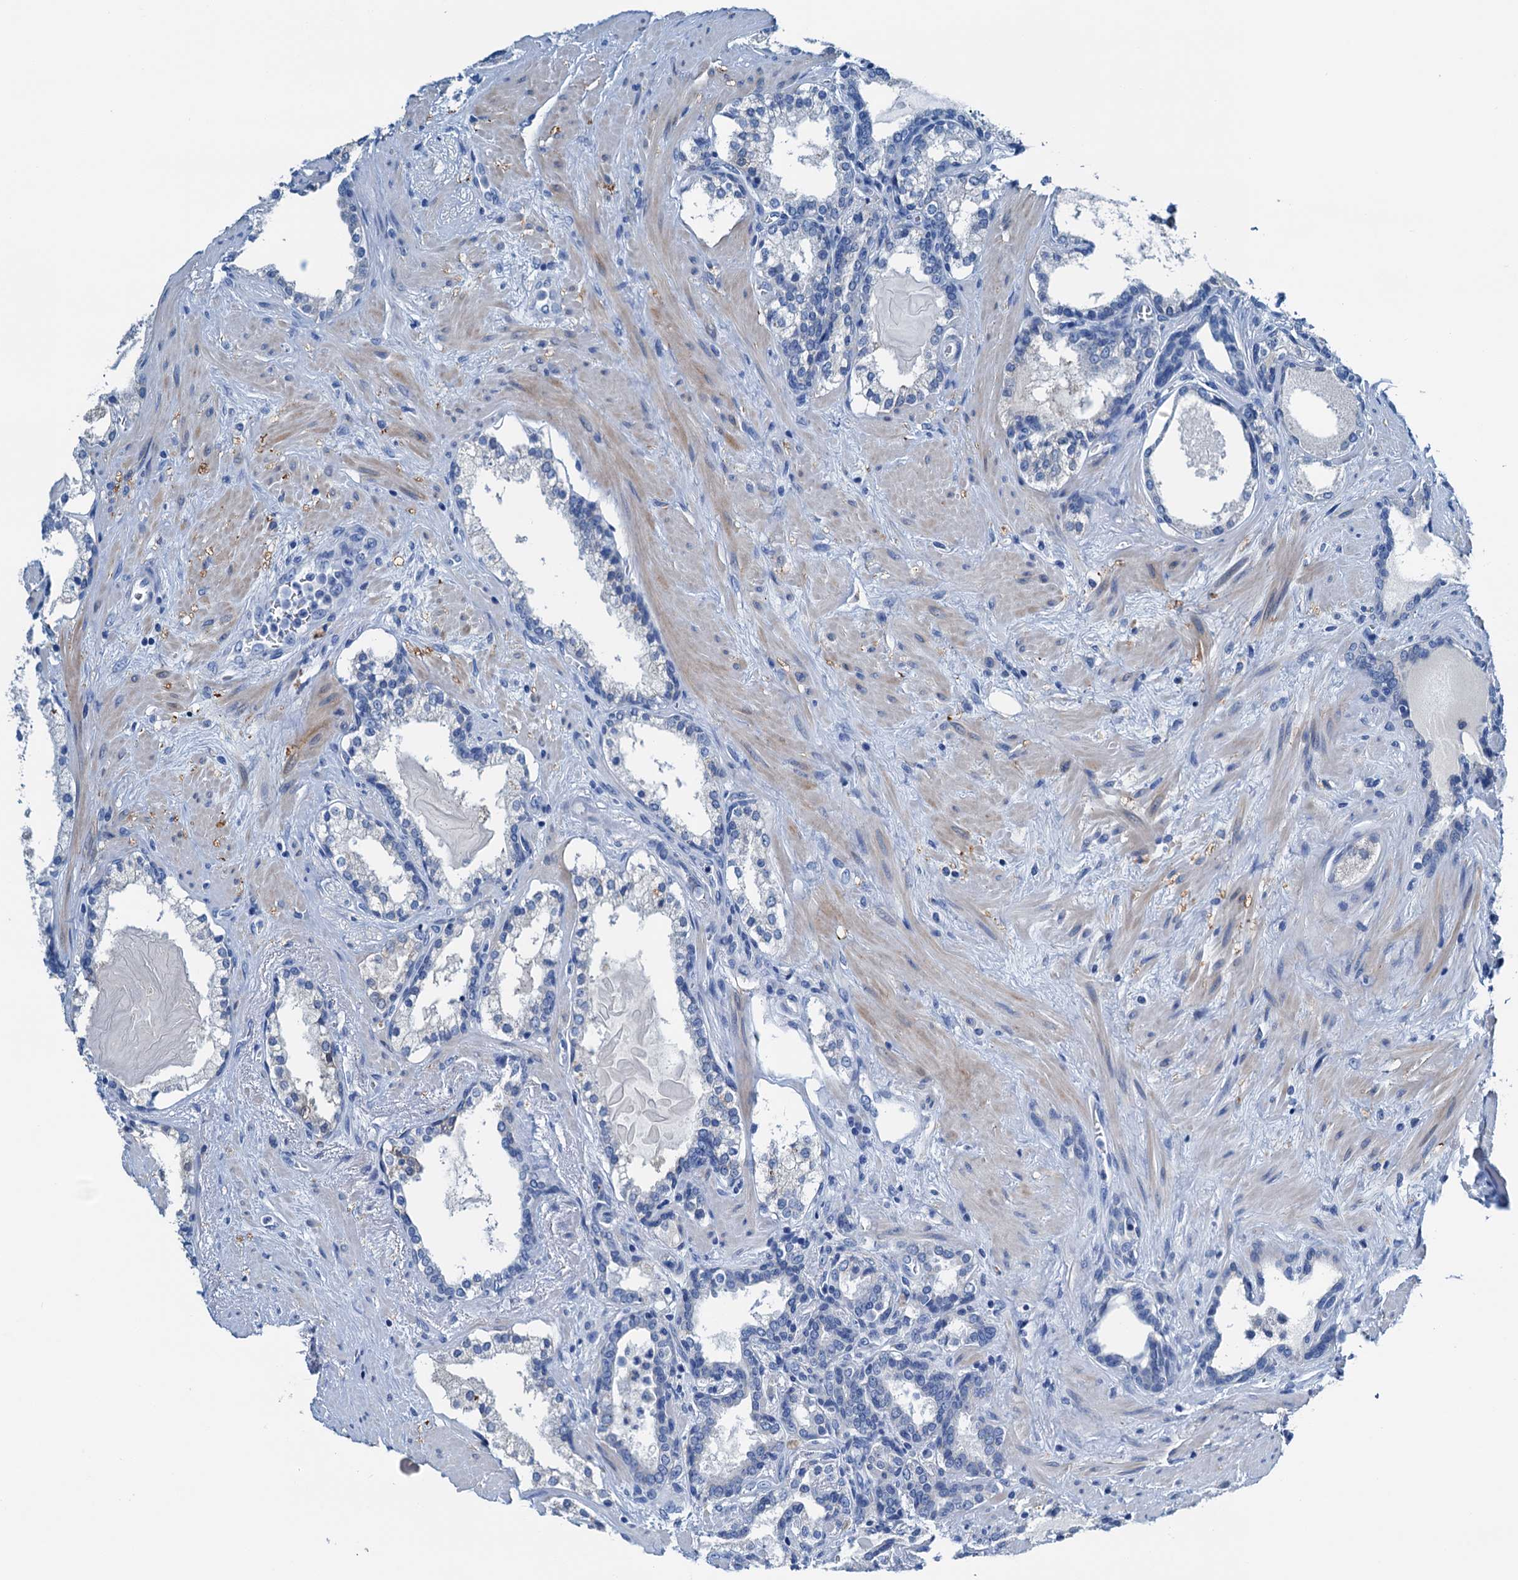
{"staining": {"intensity": "negative", "quantity": "none", "location": "none"}, "tissue": "prostate cancer", "cell_type": "Tumor cells", "image_type": "cancer", "snomed": [{"axis": "morphology", "description": "Adenocarcinoma, High grade"}, {"axis": "topography", "description": "Prostate"}], "caption": "High magnification brightfield microscopy of prostate high-grade adenocarcinoma stained with DAB (3,3'-diaminobenzidine) (brown) and counterstained with hematoxylin (blue): tumor cells show no significant staining.", "gene": "C1QTNF4", "patient": {"sex": "male", "age": 58}}